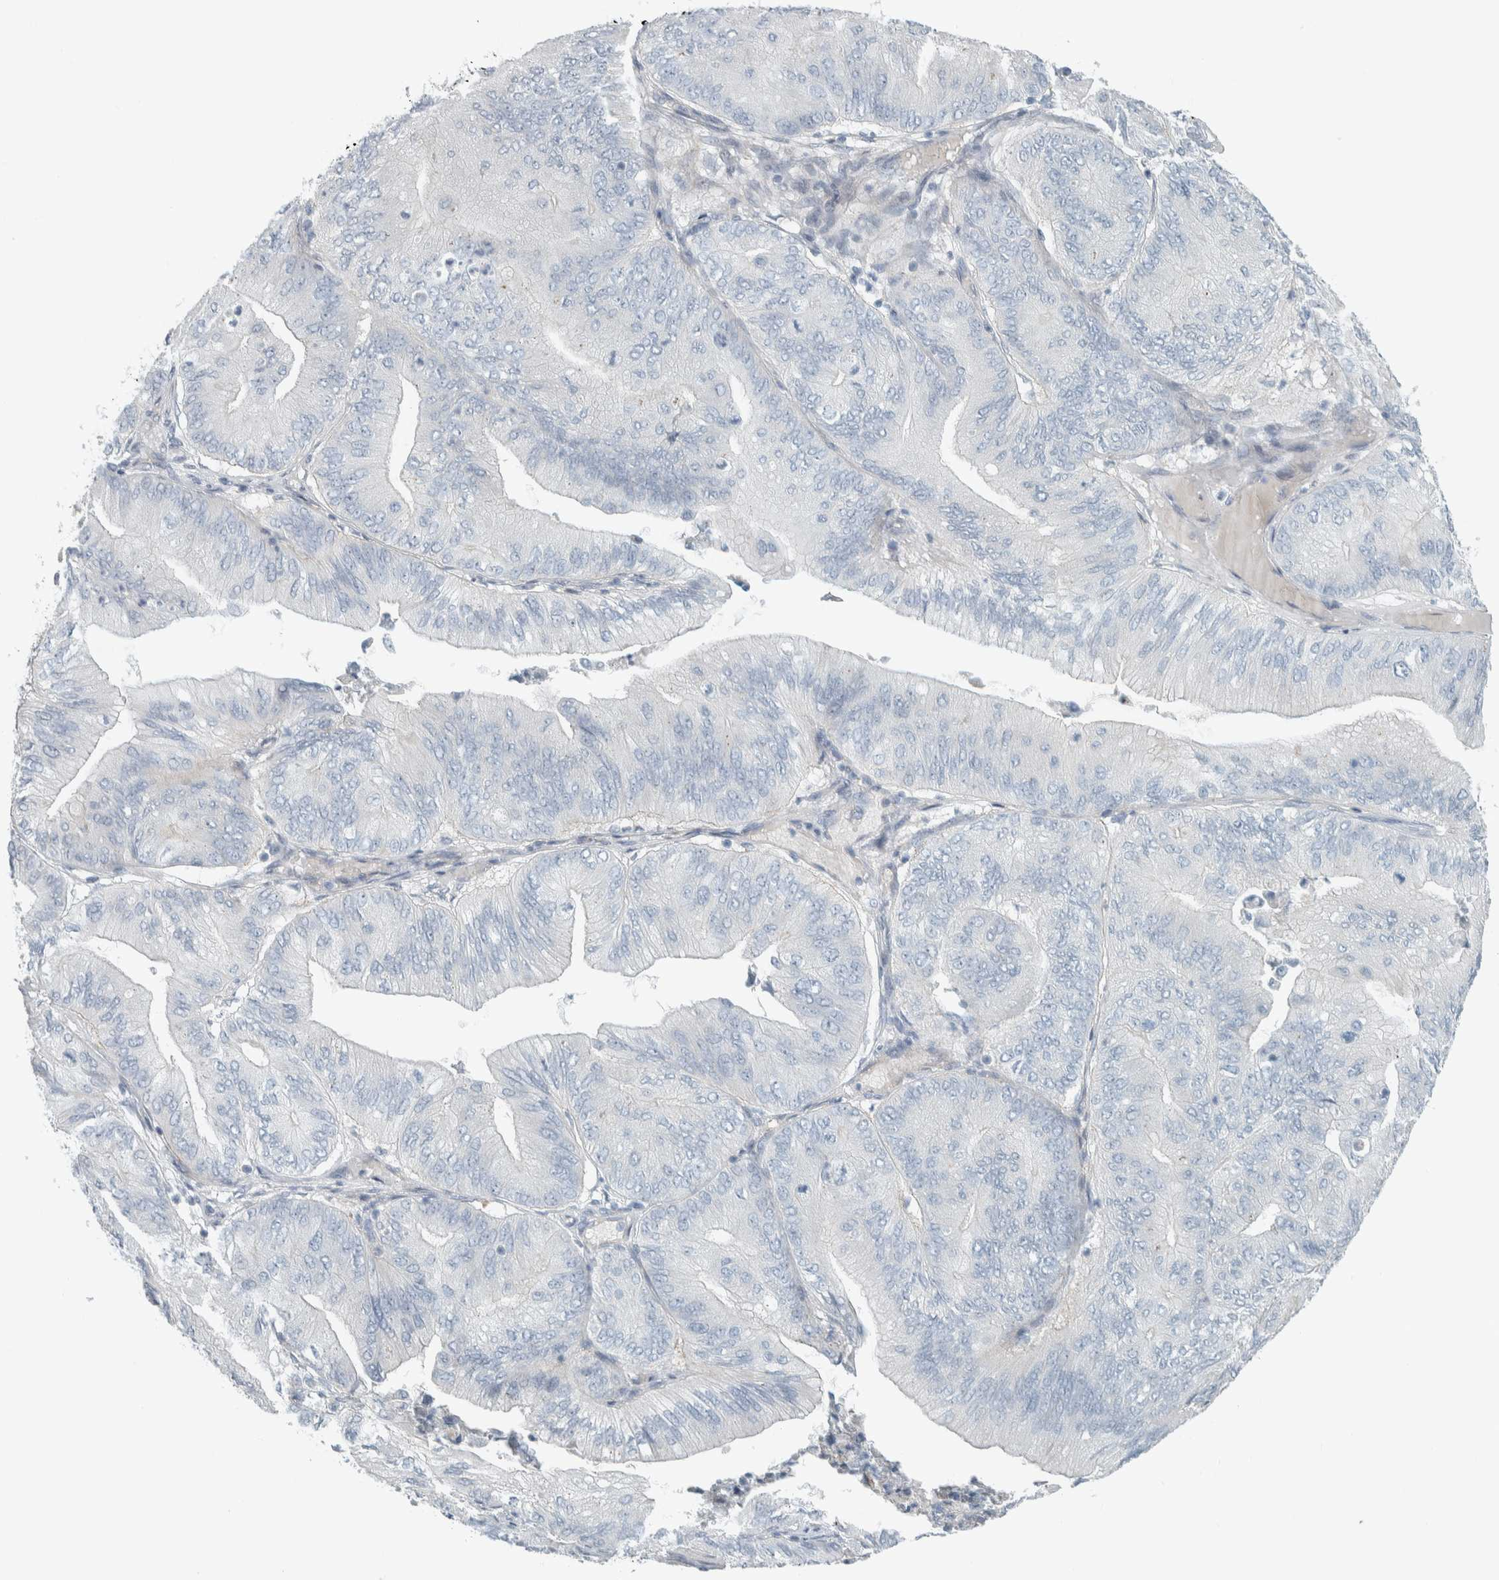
{"staining": {"intensity": "negative", "quantity": "none", "location": "none"}, "tissue": "ovarian cancer", "cell_type": "Tumor cells", "image_type": "cancer", "snomed": [{"axis": "morphology", "description": "Cystadenocarcinoma, mucinous, NOS"}, {"axis": "topography", "description": "Ovary"}], "caption": "The photomicrograph shows no staining of tumor cells in ovarian cancer (mucinous cystadenocarcinoma). Nuclei are stained in blue.", "gene": "HGS", "patient": {"sex": "female", "age": 61}}